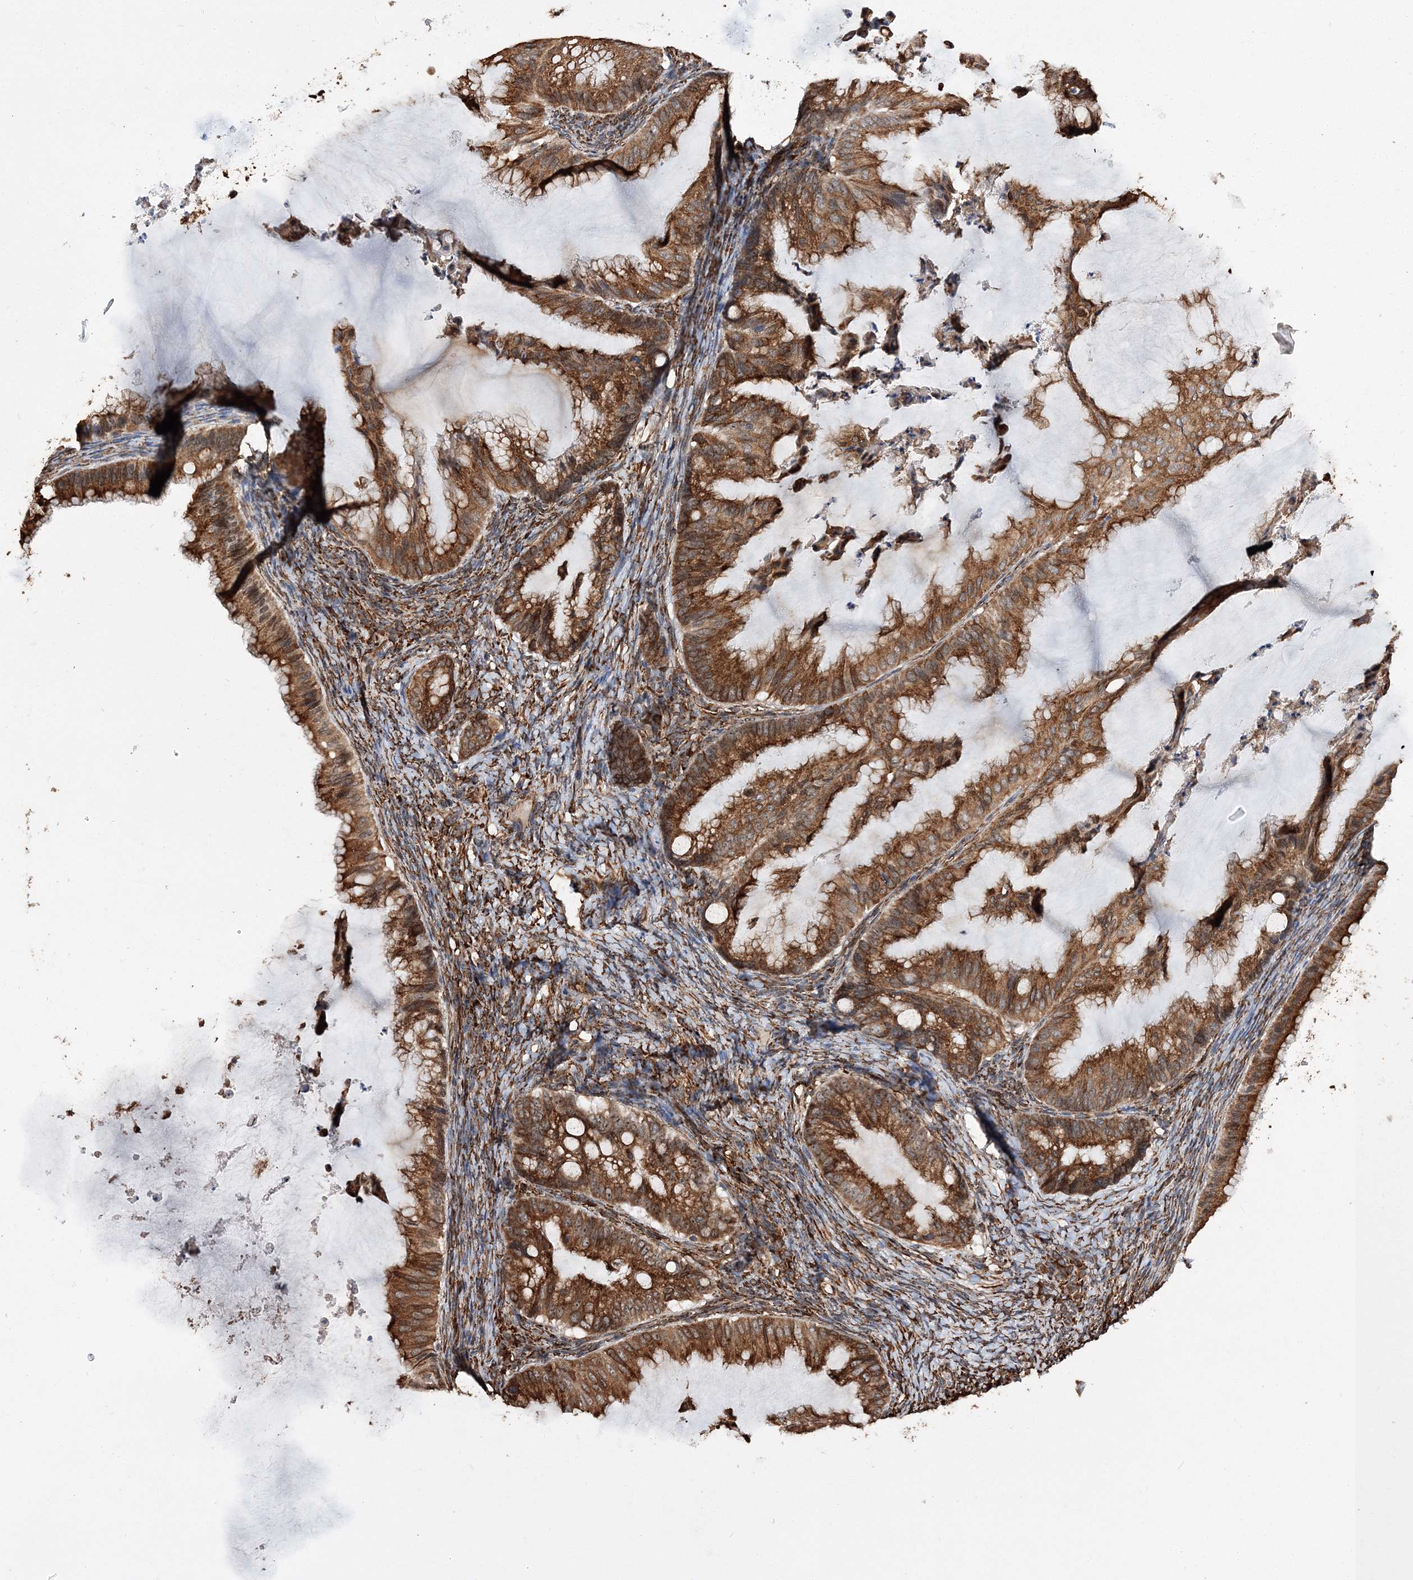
{"staining": {"intensity": "strong", "quantity": ">75%", "location": "cytoplasmic/membranous"}, "tissue": "ovarian cancer", "cell_type": "Tumor cells", "image_type": "cancer", "snomed": [{"axis": "morphology", "description": "Cystadenocarcinoma, mucinous, NOS"}, {"axis": "topography", "description": "Ovary"}], "caption": "Ovarian cancer tissue shows strong cytoplasmic/membranous positivity in about >75% of tumor cells, visualized by immunohistochemistry. (Stains: DAB (3,3'-diaminobenzidine) in brown, nuclei in blue, Microscopy: brightfield microscopy at high magnification).", "gene": "SCRN3", "patient": {"sex": "female", "age": 71}}